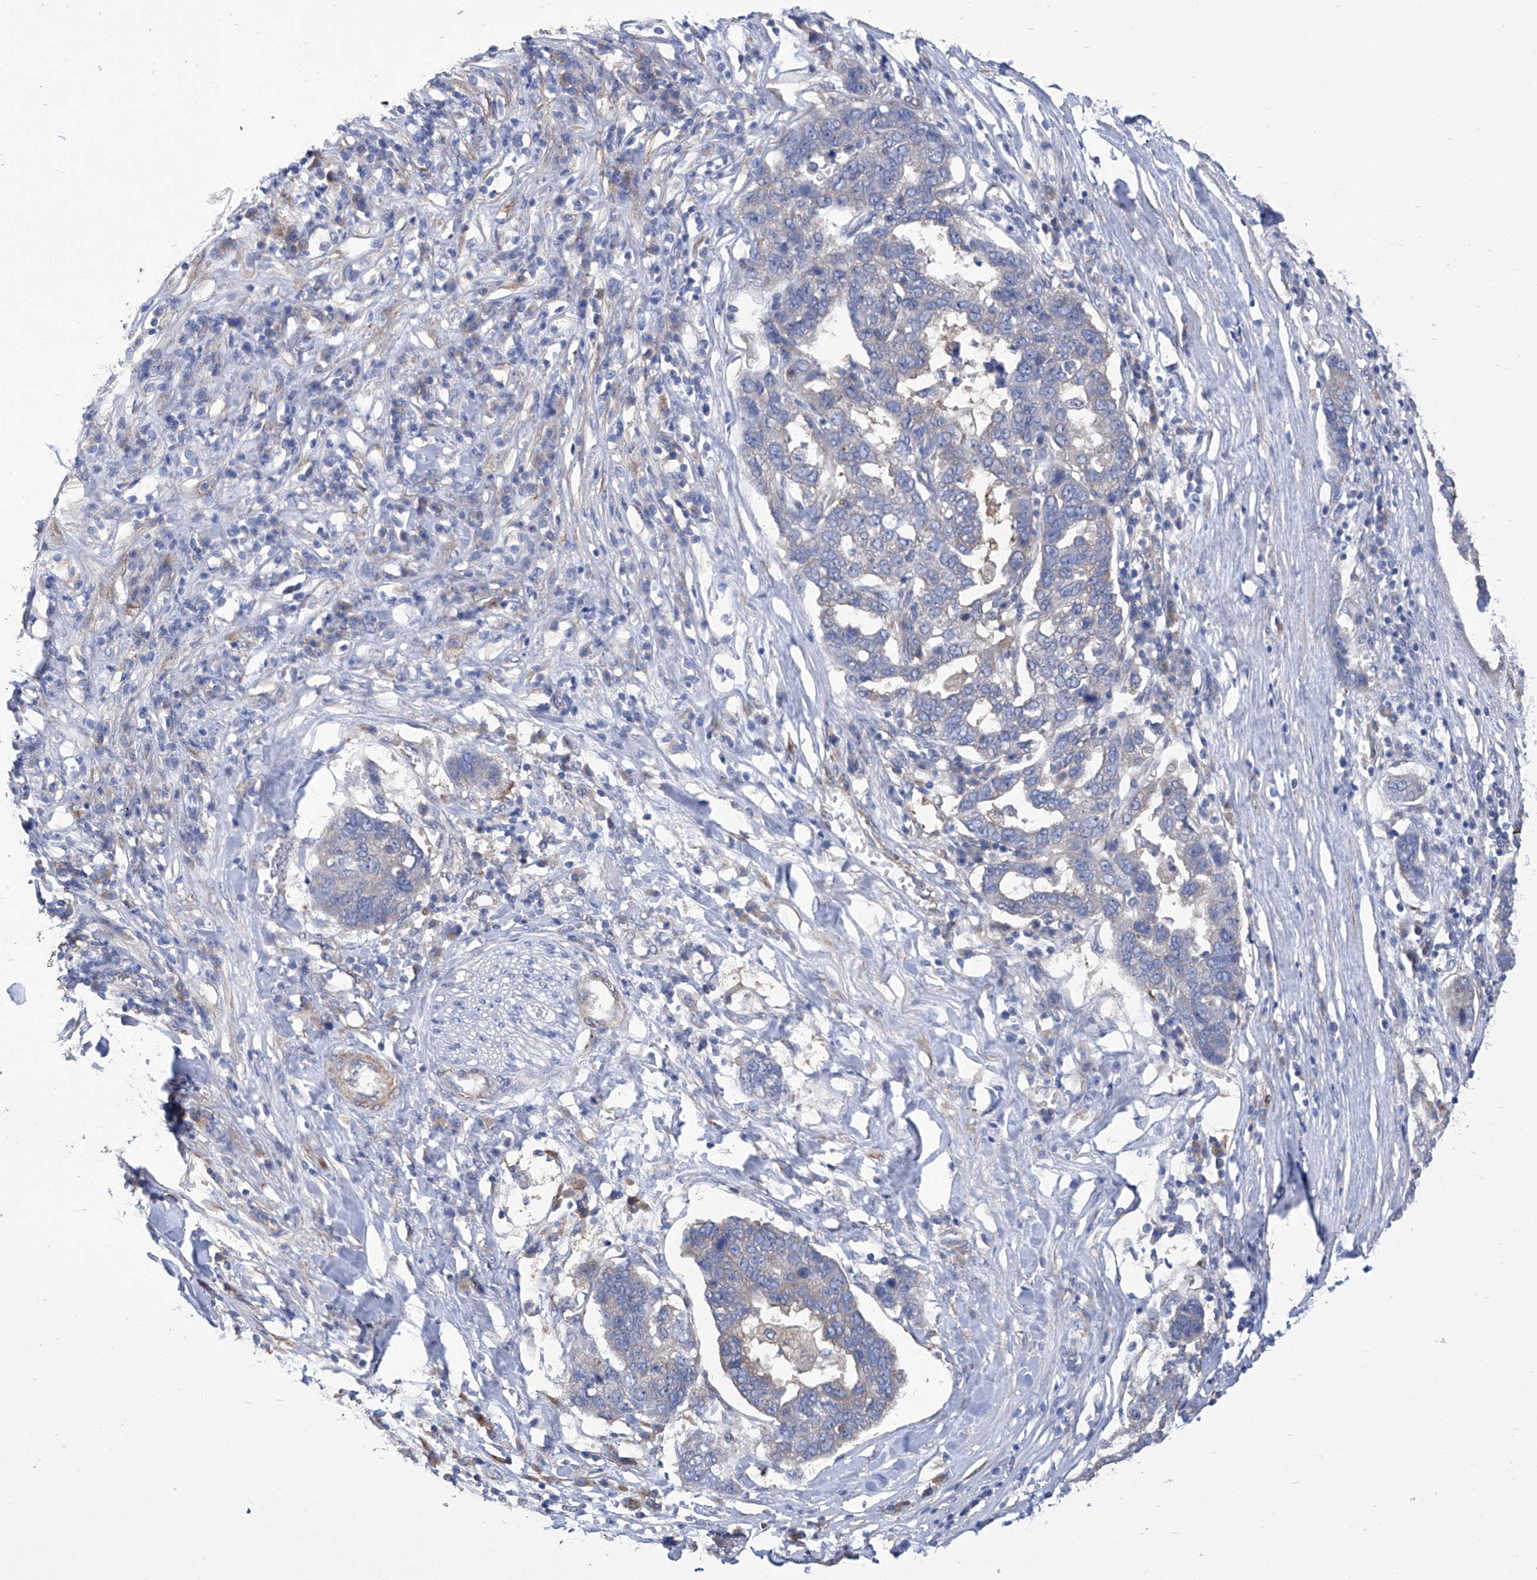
{"staining": {"intensity": "negative", "quantity": "none", "location": "none"}, "tissue": "pancreatic cancer", "cell_type": "Tumor cells", "image_type": "cancer", "snomed": [{"axis": "morphology", "description": "Adenocarcinoma, NOS"}, {"axis": "topography", "description": "Pancreas"}], "caption": "Immunohistochemistry micrograph of neoplastic tissue: human pancreatic cancer (adenocarcinoma) stained with DAB displays no significant protein positivity in tumor cells.", "gene": "SMS", "patient": {"sex": "female", "age": 61}}